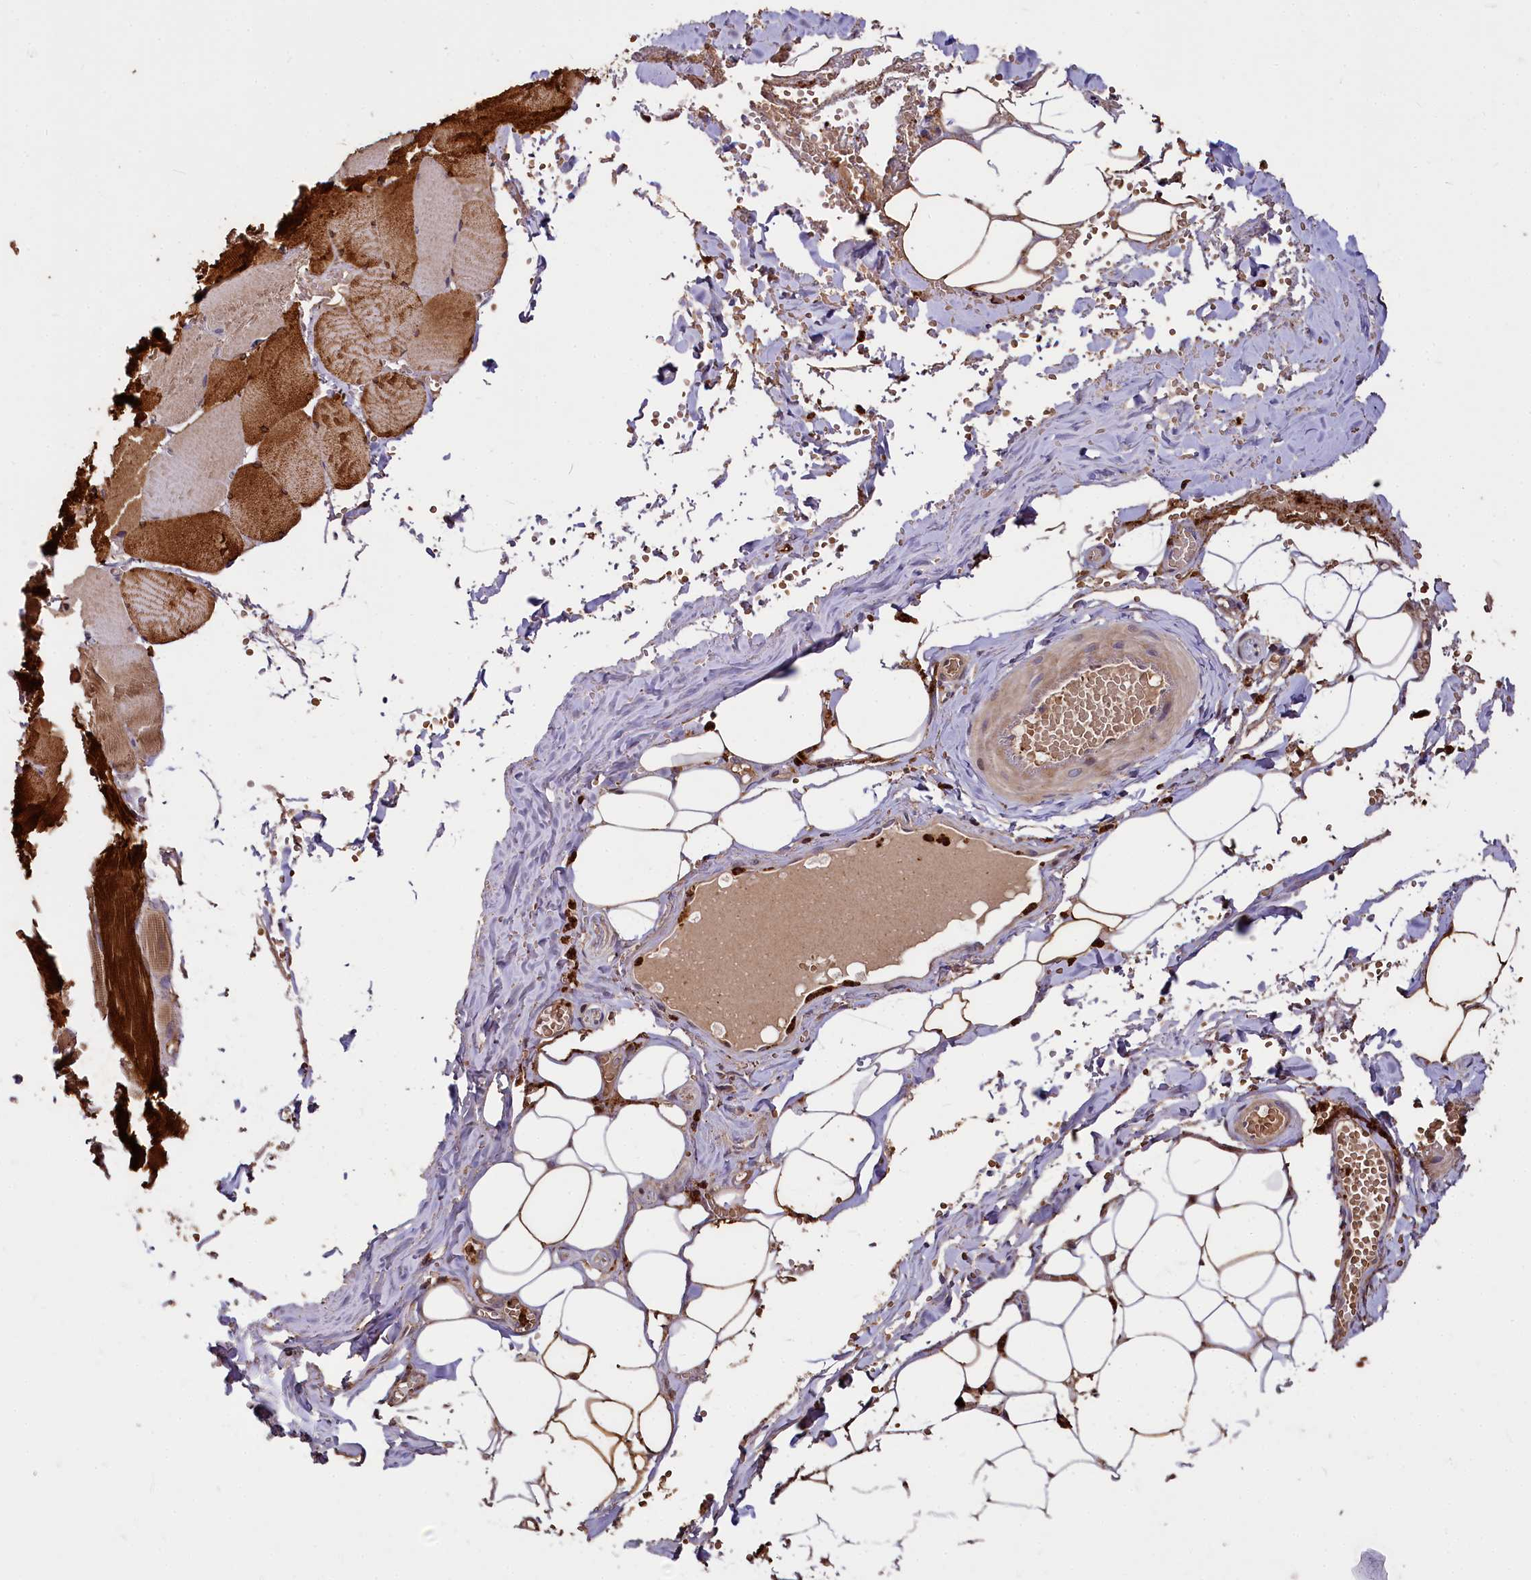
{"staining": {"intensity": "moderate", "quantity": "<25%", "location": "cytoplasmic/membranous"}, "tissue": "adipose tissue", "cell_type": "Adipocytes", "image_type": "normal", "snomed": [{"axis": "morphology", "description": "Normal tissue, NOS"}, {"axis": "topography", "description": "Skeletal muscle"}, {"axis": "topography", "description": "Peripheral nerve tissue"}], "caption": "This is an image of immunohistochemistry (IHC) staining of unremarkable adipose tissue, which shows moderate staining in the cytoplasmic/membranous of adipocytes.", "gene": "ATG101", "patient": {"sex": "female", "age": 55}}